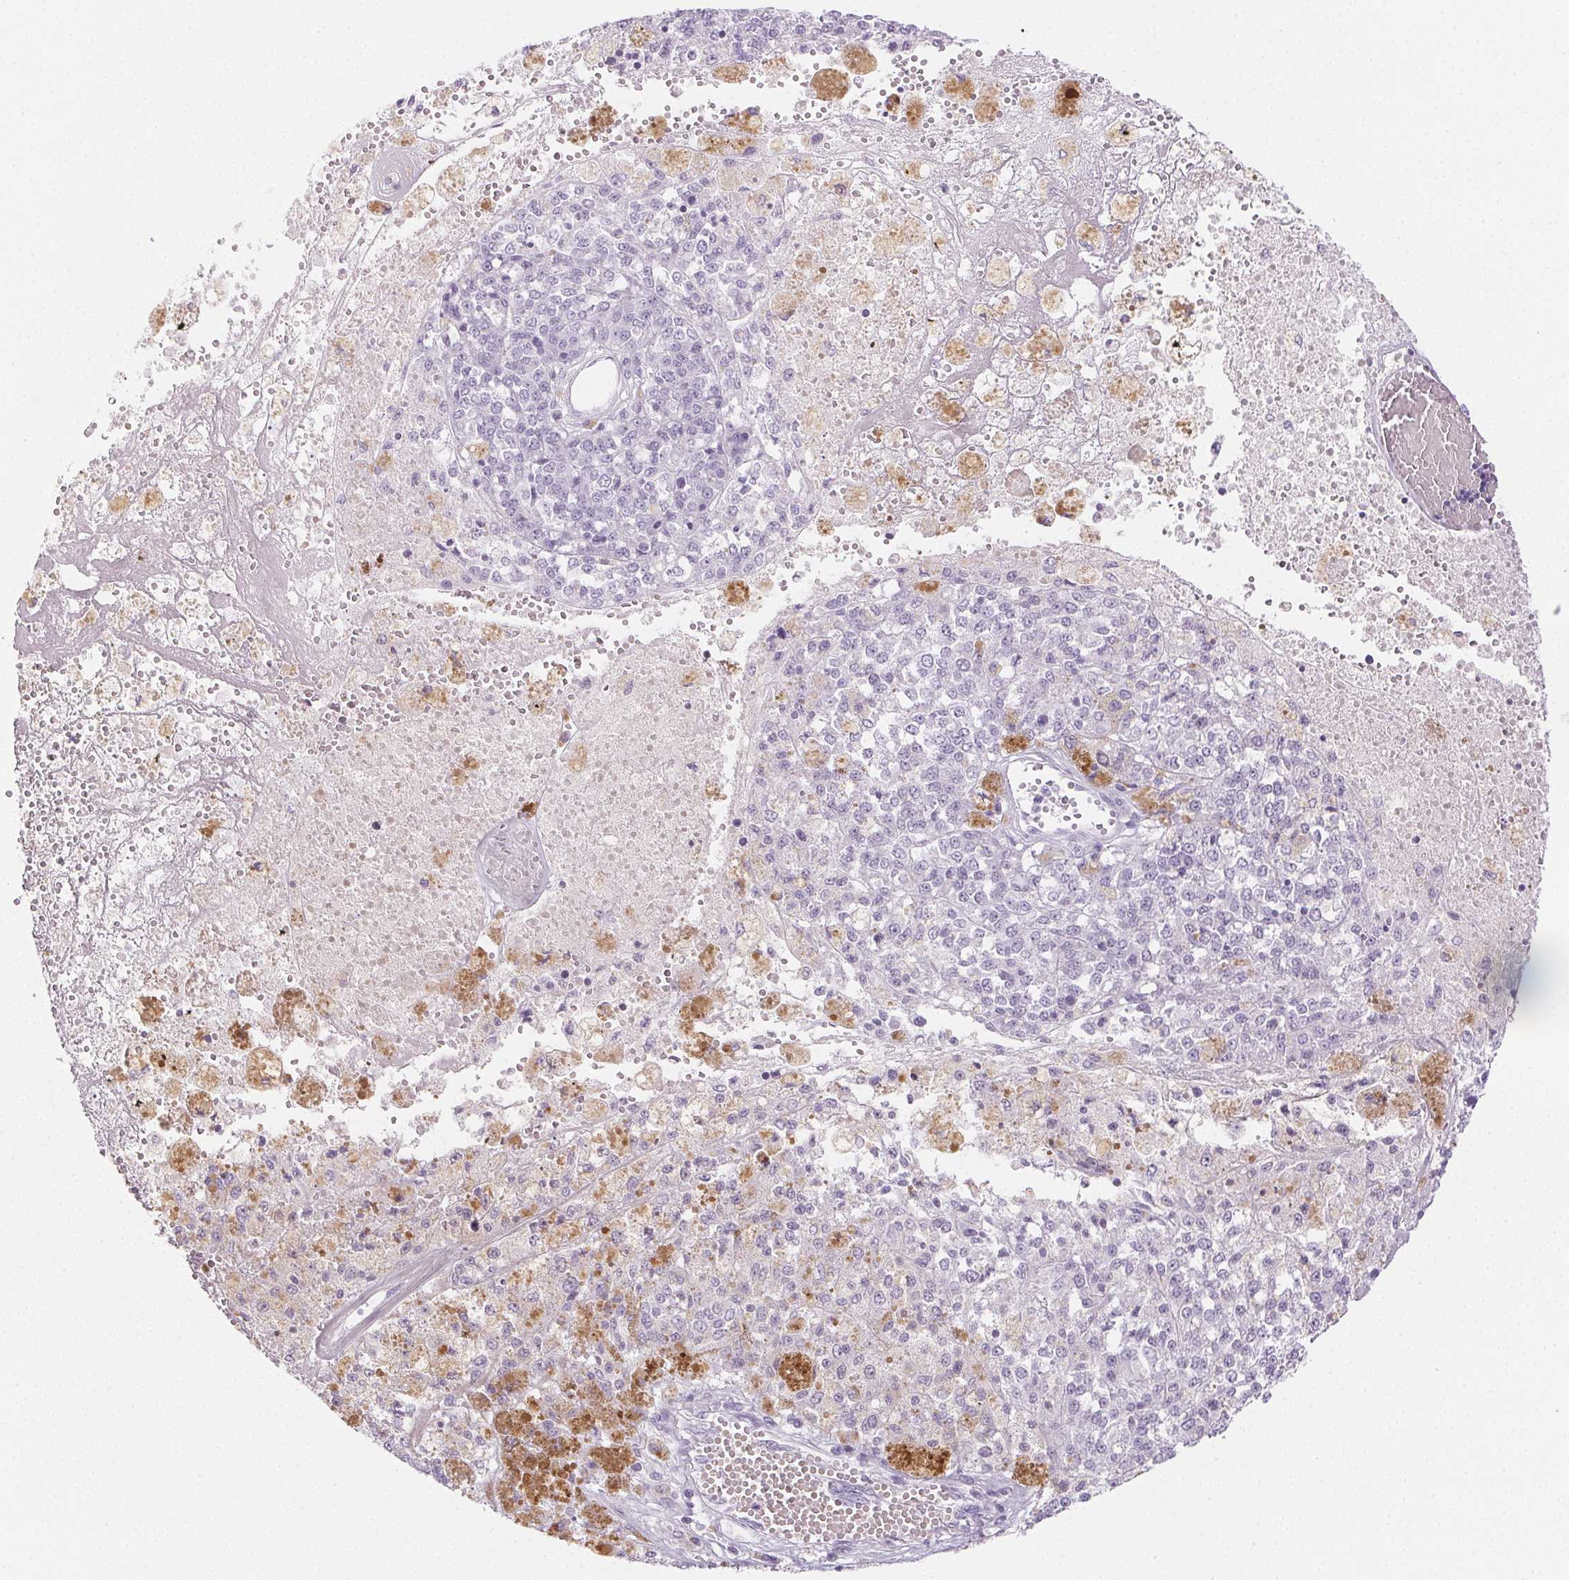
{"staining": {"intensity": "negative", "quantity": "none", "location": "none"}, "tissue": "melanoma", "cell_type": "Tumor cells", "image_type": "cancer", "snomed": [{"axis": "morphology", "description": "Malignant melanoma, Metastatic site"}, {"axis": "topography", "description": "Lymph node"}], "caption": "Immunohistochemistry (IHC) of human malignant melanoma (metastatic site) exhibits no expression in tumor cells.", "gene": "SPRR3", "patient": {"sex": "female", "age": 64}}